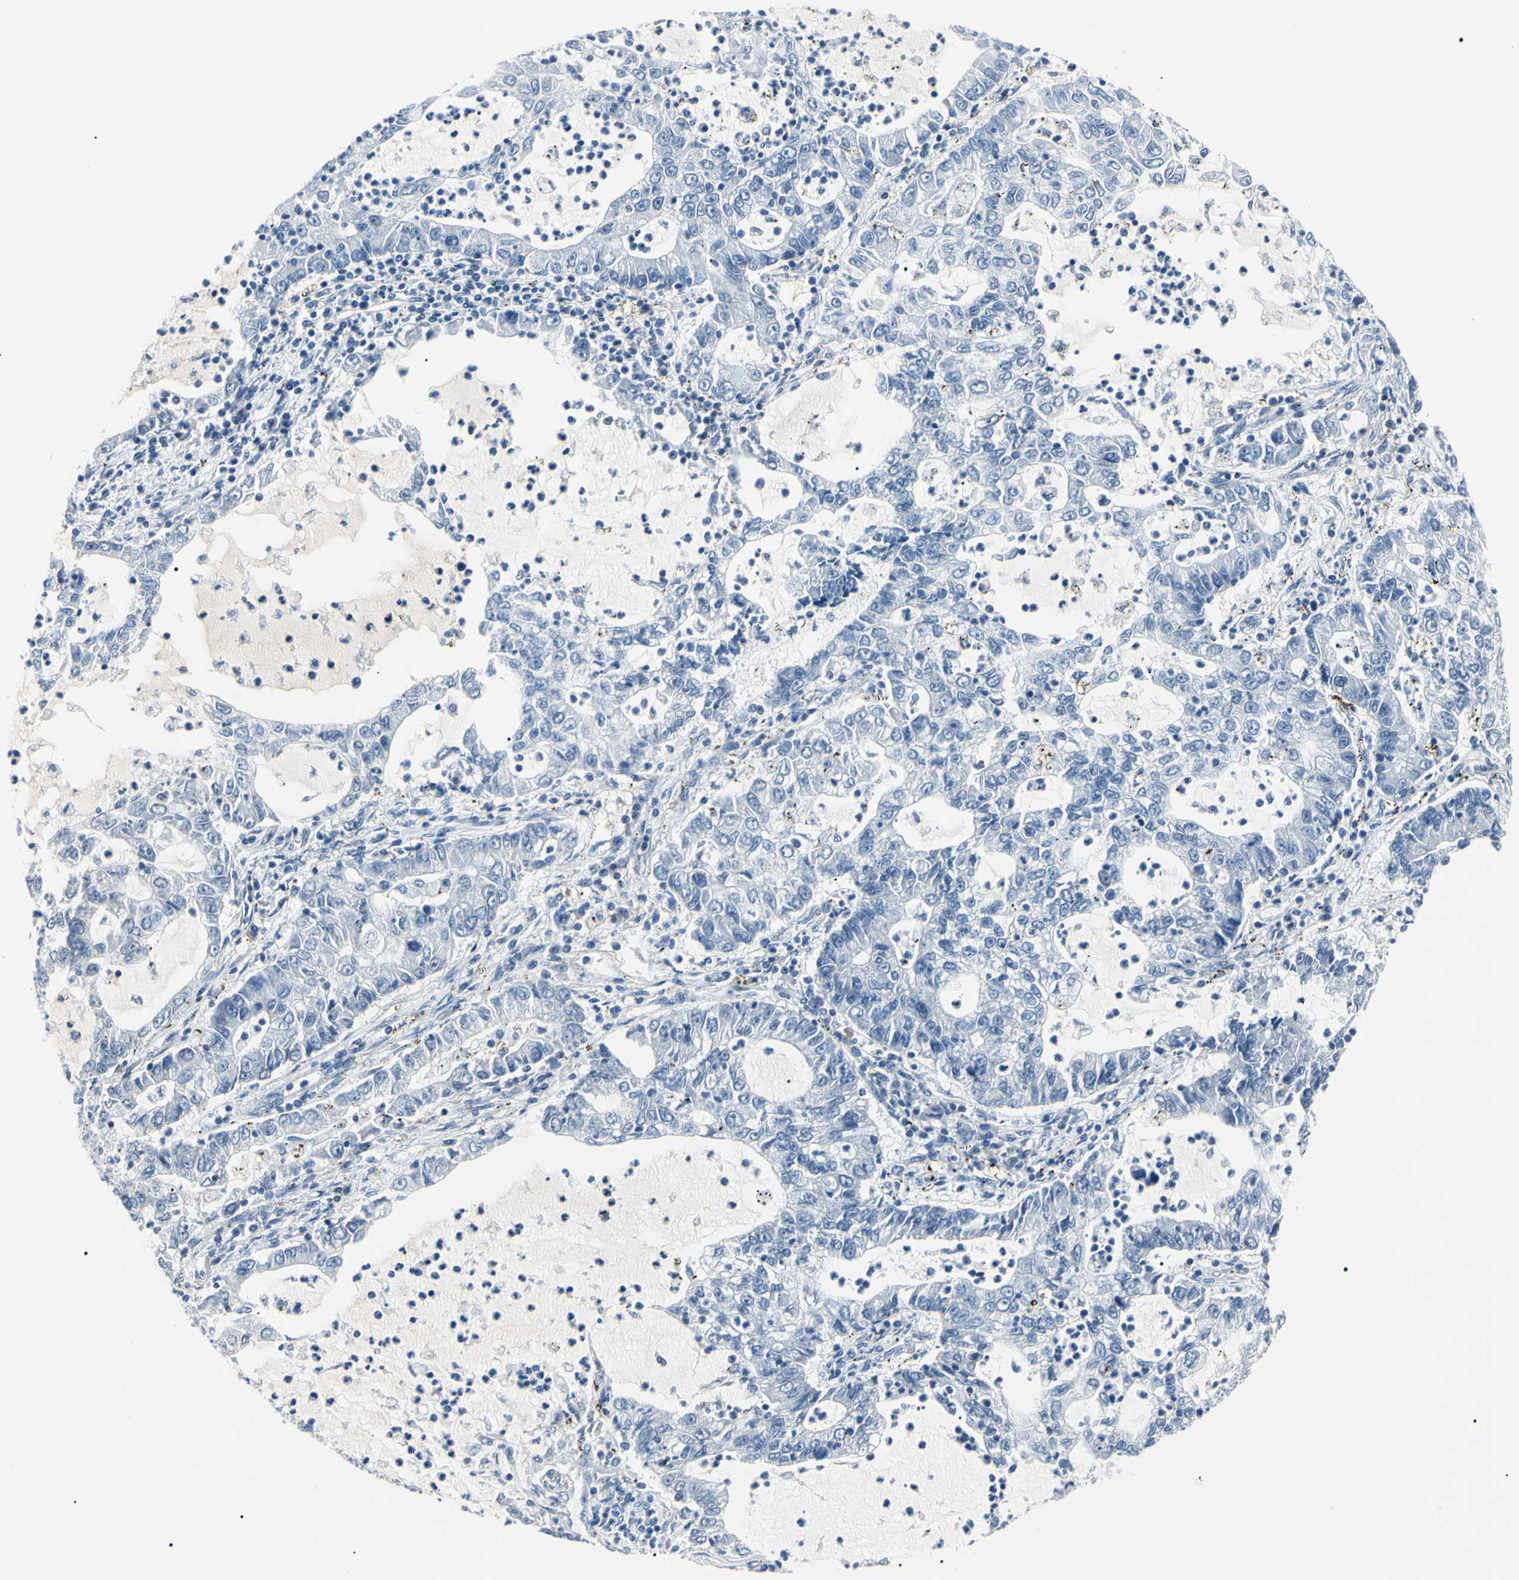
{"staining": {"intensity": "negative", "quantity": "none", "location": "none"}, "tissue": "lung cancer", "cell_type": "Tumor cells", "image_type": "cancer", "snomed": [{"axis": "morphology", "description": "Adenocarcinoma, NOS"}, {"axis": "topography", "description": "Lung"}], "caption": "This is a histopathology image of immunohistochemistry (IHC) staining of lung adenocarcinoma, which shows no expression in tumor cells.", "gene": "CA2", "patient": {"sex": "female", "age": 51}}